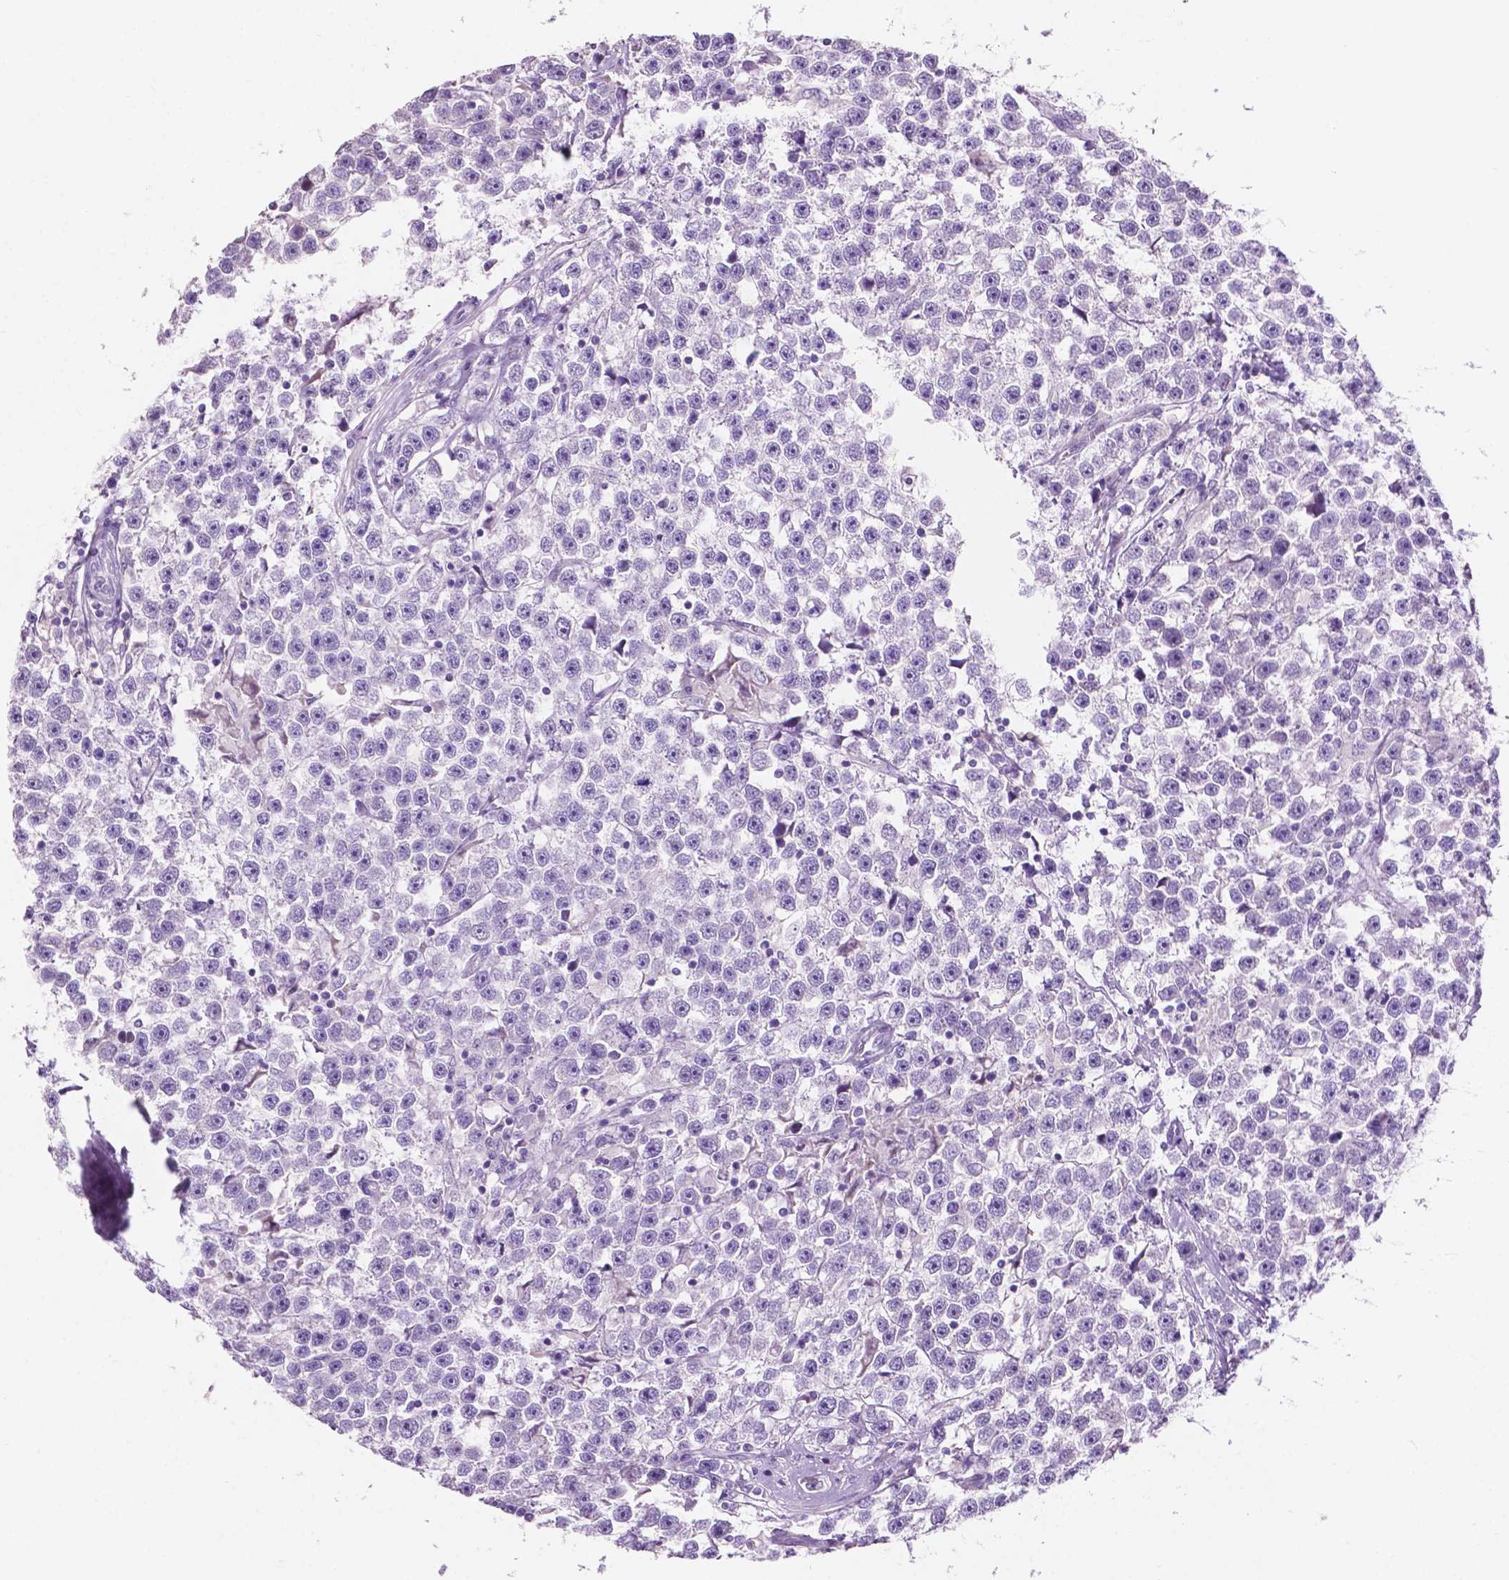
{"staining": {"intensity": "negative", "quantity": "none", "location": "none"}, "tissue": "testis cancer", "cell_type": "Tumor cells", "image_type": "cancer", "snomed": [{"axis": "morphology", "description": "Seminoma, NOS"}, {"axis": "topography", "description": "Testis"}], "caption": "Tumor cells are negative for brown protein staining in seminoma (testis).", "gene": "CLDN17", "patient": {"sex": "male", "age": 31}}